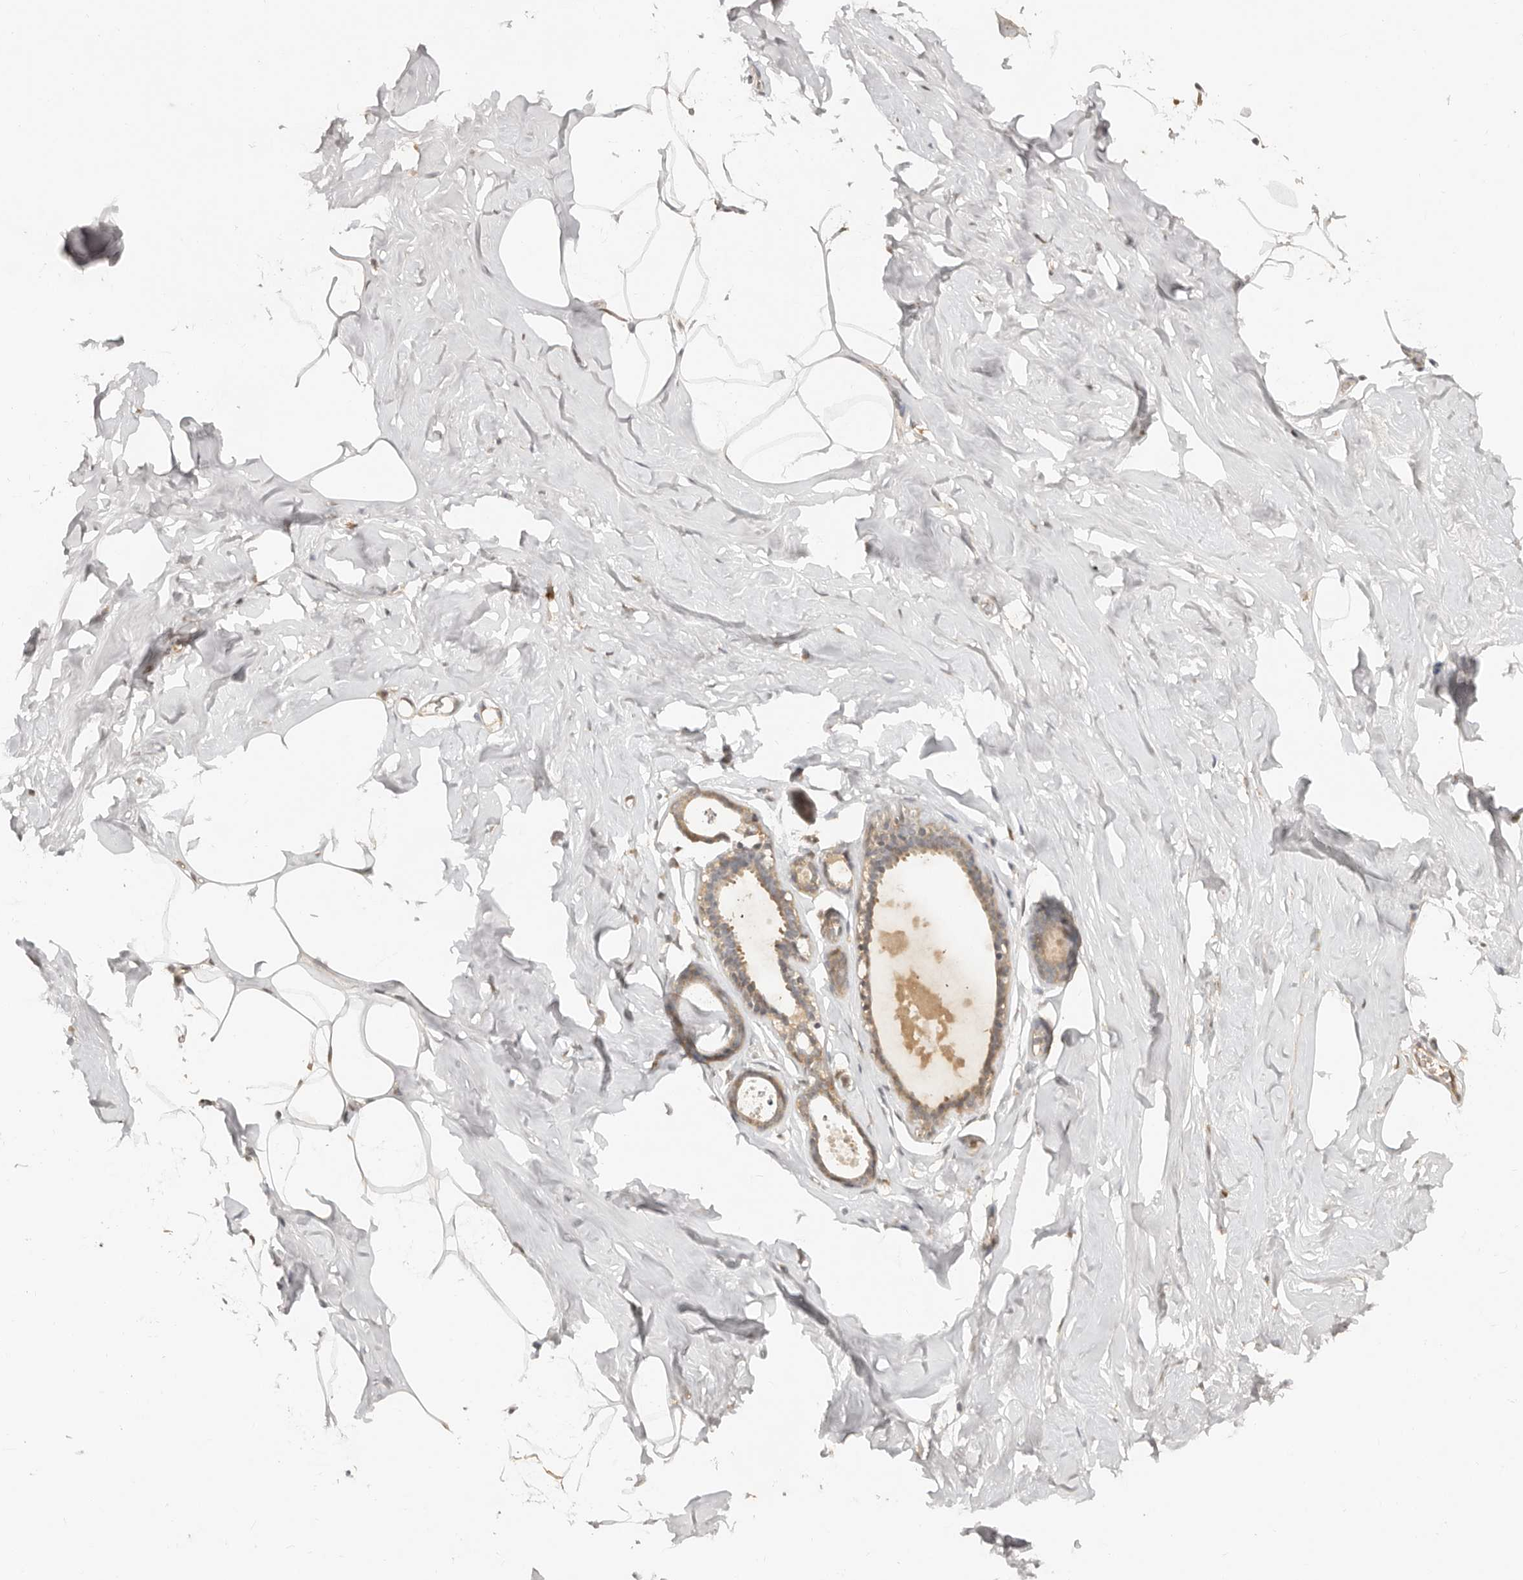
{"staining": {"intensity": "moderate", "quantity": ">75%", "location": "cytoplasmic/membranous"}, "tissue": "adipose tissue", "cell_type": "Adipocytes", "image_type": "normal", "snomed": [{"axis": "morphology", "description": "Normal tissue, NOS"}, {"axis": "morphology", "description": "Fibrosis, NOS"}, {"axis": "topography", "description": "Breast"}, {"axis": "topography", "description": "Adipose tissue"}], "caption": "Adipose tissue stained with DAB immunohistochemistry (IHC) shows medium levels of moderate cytoplasmic/membranous positivity in about >75% of adipocytes. The staining is performed using DAB brown chromogen to label protein expression. The nuclei are counter-stained blue using hematoxylin.", "gene": "PSMA5", "patient": {"sex": "female", "age": 39}}